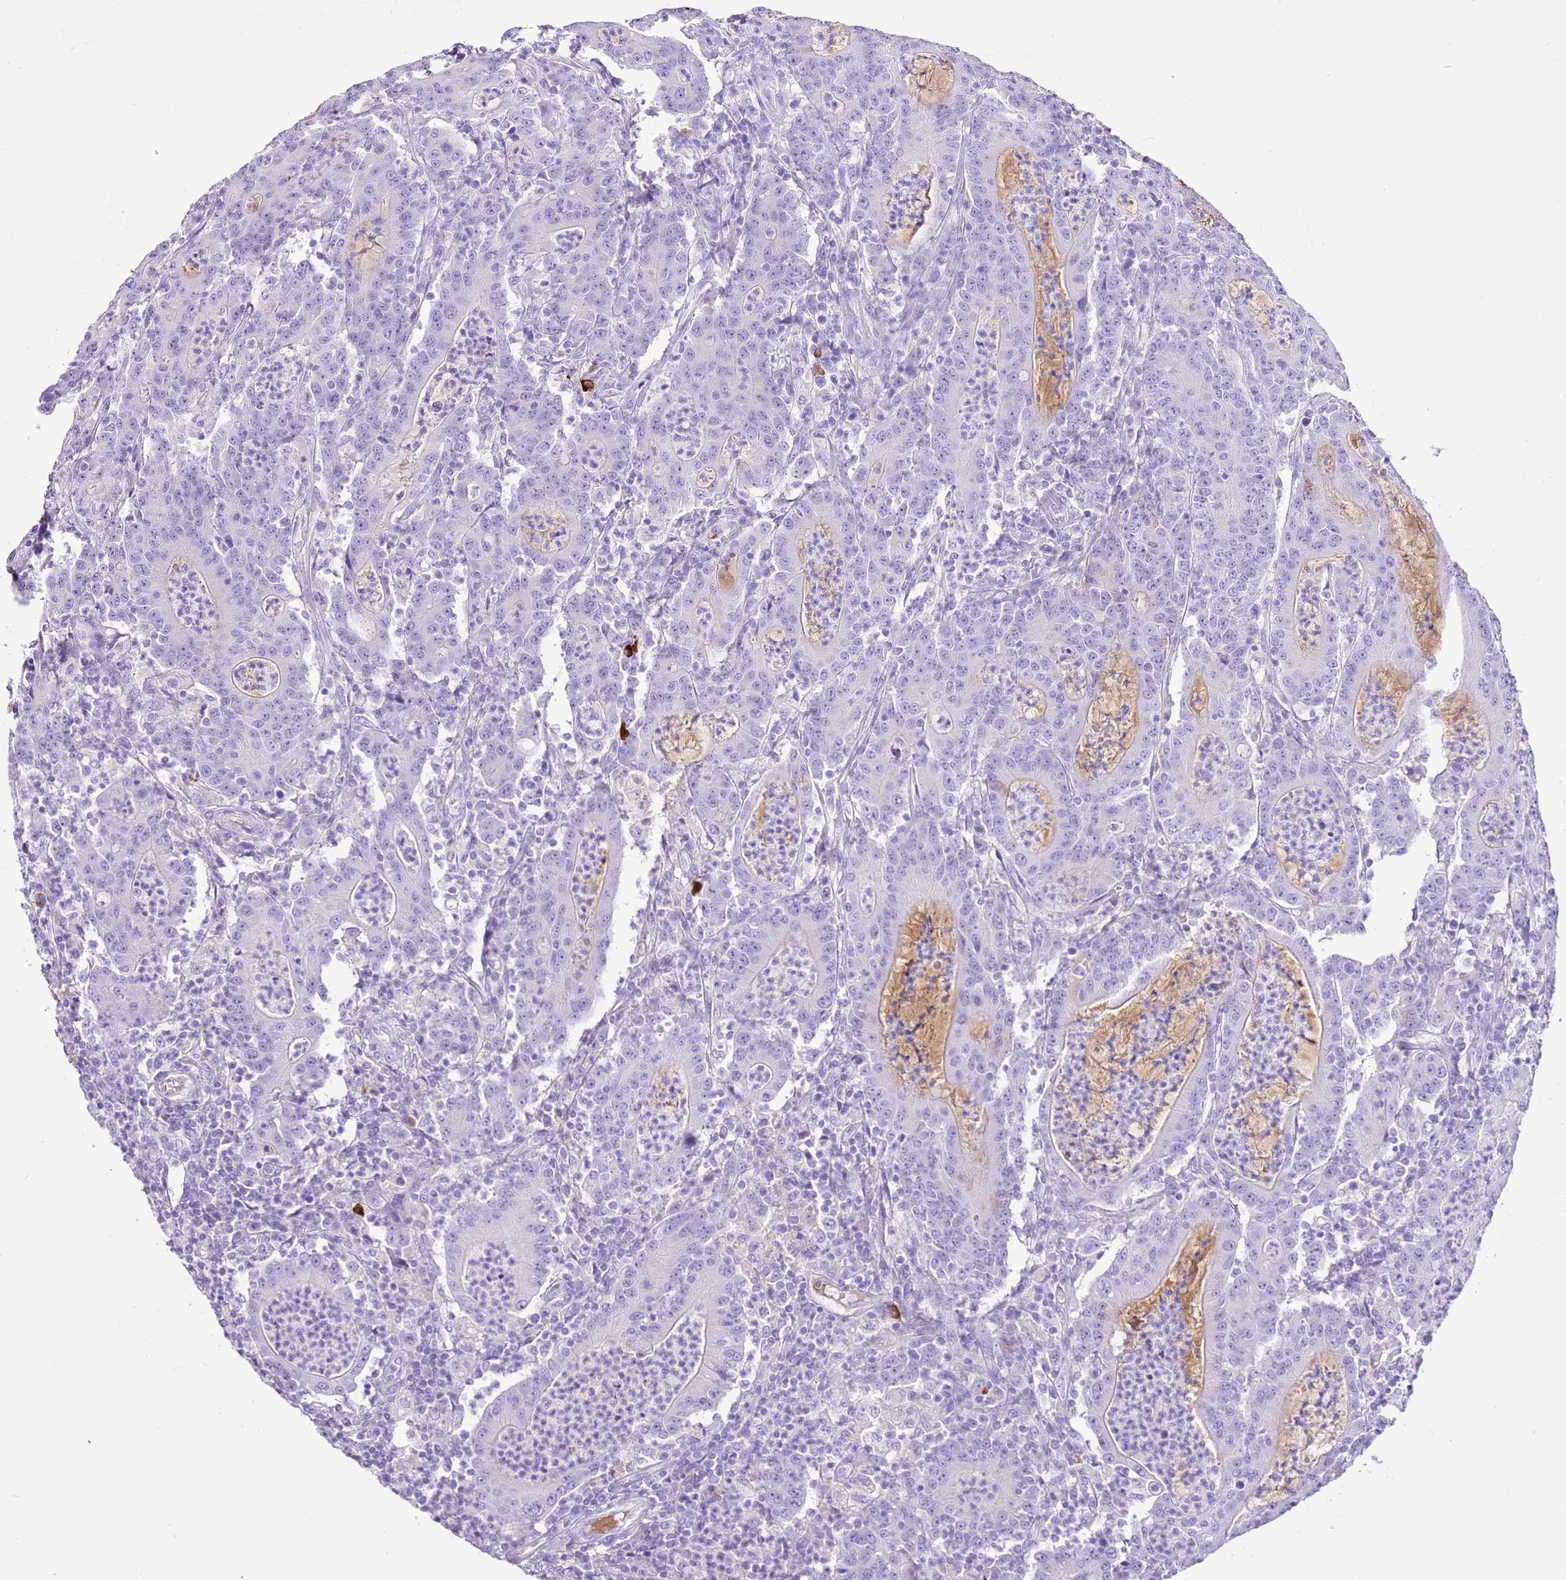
{"staining": {"intensity": "negative", "quantity": "none", "location": "none"}, "tissue": "colorectal cancer", "cell_type": "Tumor cells", "image_type": "cancer", "snomed": [{"axis": "morphology", "description": "Adenocarcinoma, NOS"}, {"axis": "topography", "description": "Colon"}], "caption": "The IHC histopathology image has no significant staining in tumor cells of colorectal cancer (adenocarcinoma) tissue.", "gene": "IGKV3D-11", "patient": {"sex": "male", "age": 83}}